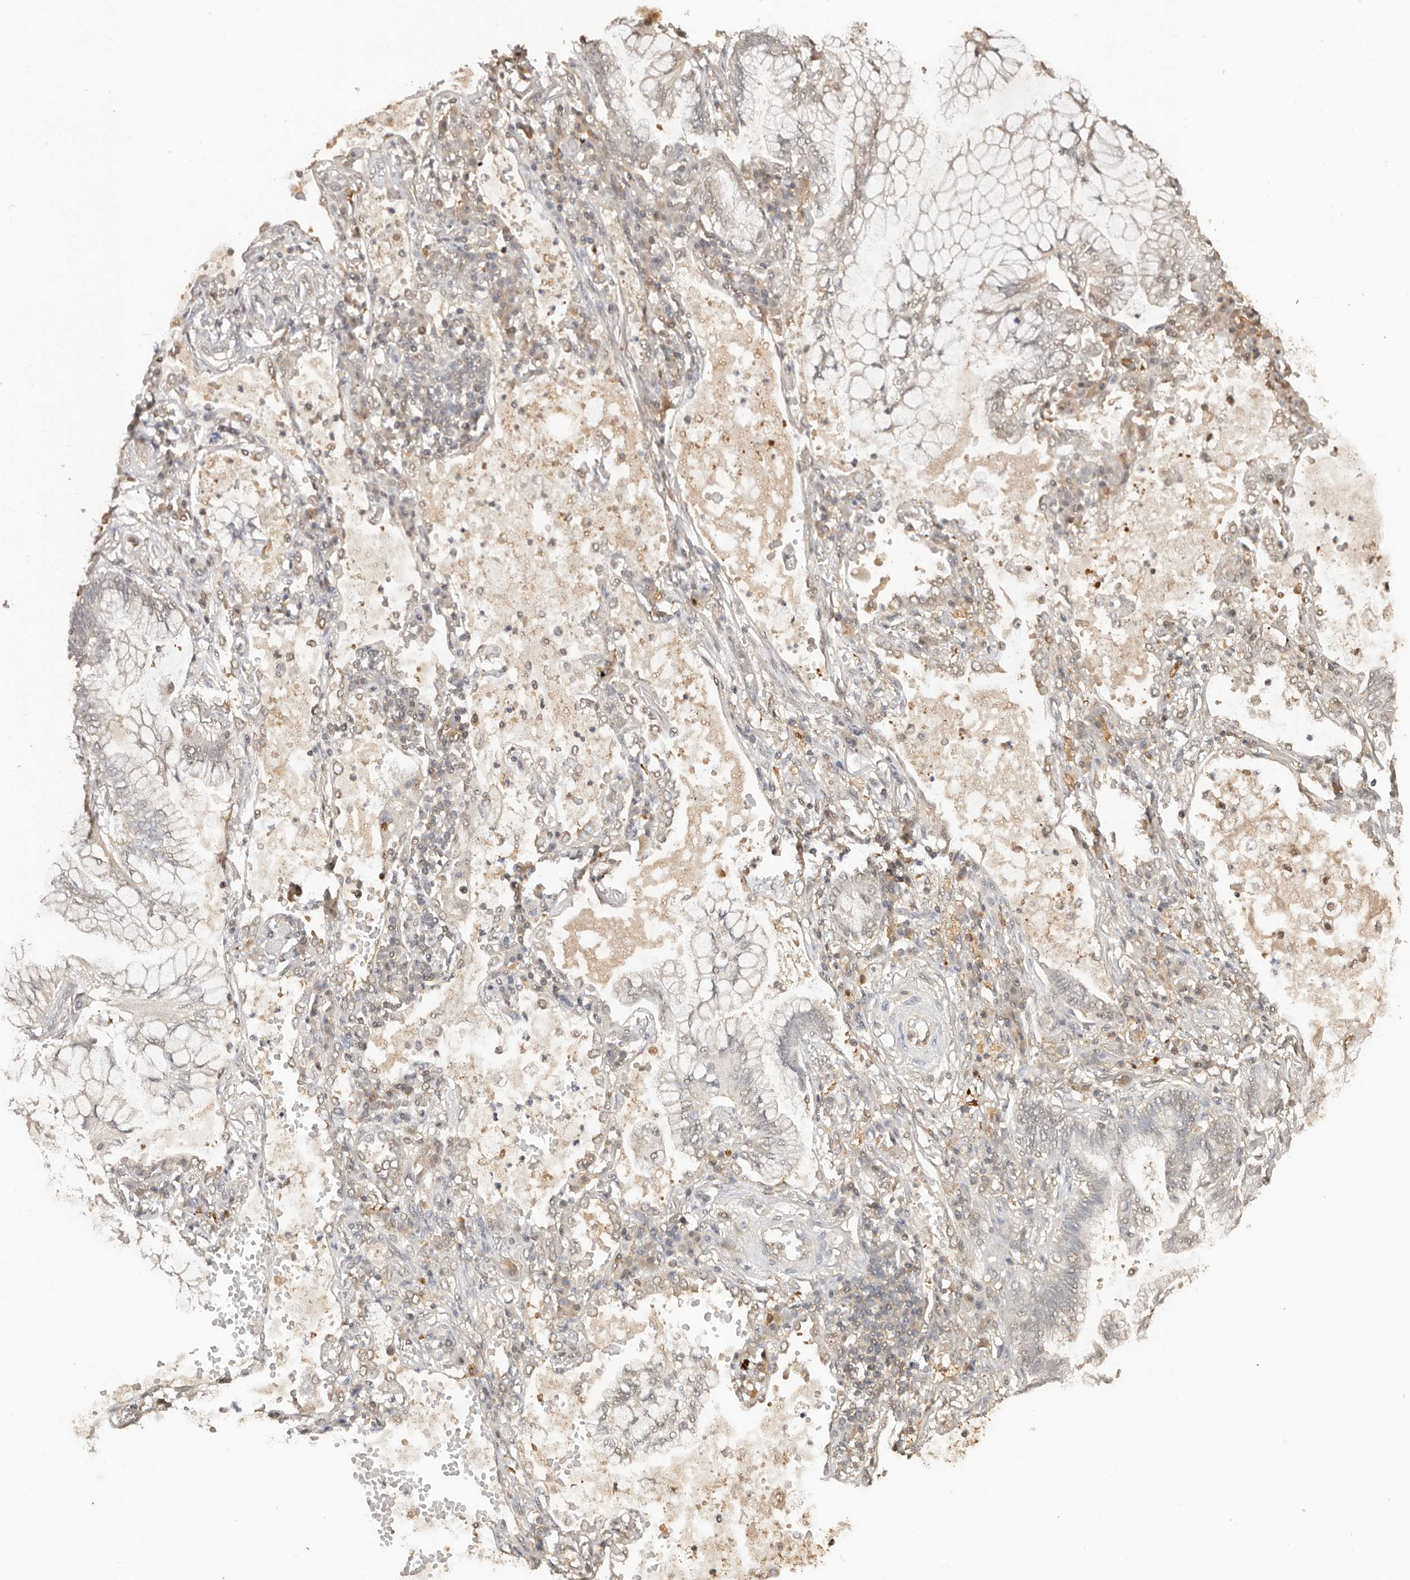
{"staining": {"intensity": "weak", "quantity": "25%-75%", "location": "cytoplasmic/membranous,nuclear"}, "tissue": "lung cancer", "cell_type": "Tumor cells", "image_type": "cancer", "snomed": [{"axis": "morphology", "description": "Adenocarcinoma, NOS"}, {"axis": "topography", "description": "Lung"}], "caption": "Immunohistochemistry (IHC) of human adenocarcinoma (lung) demonstrates low levels of weak cytoplasmic/membranous and nuclear staining in about 25%-75% of tumor cells.", "gene": "PSMA5", "patient": {"sex": "female", "age": 70}}